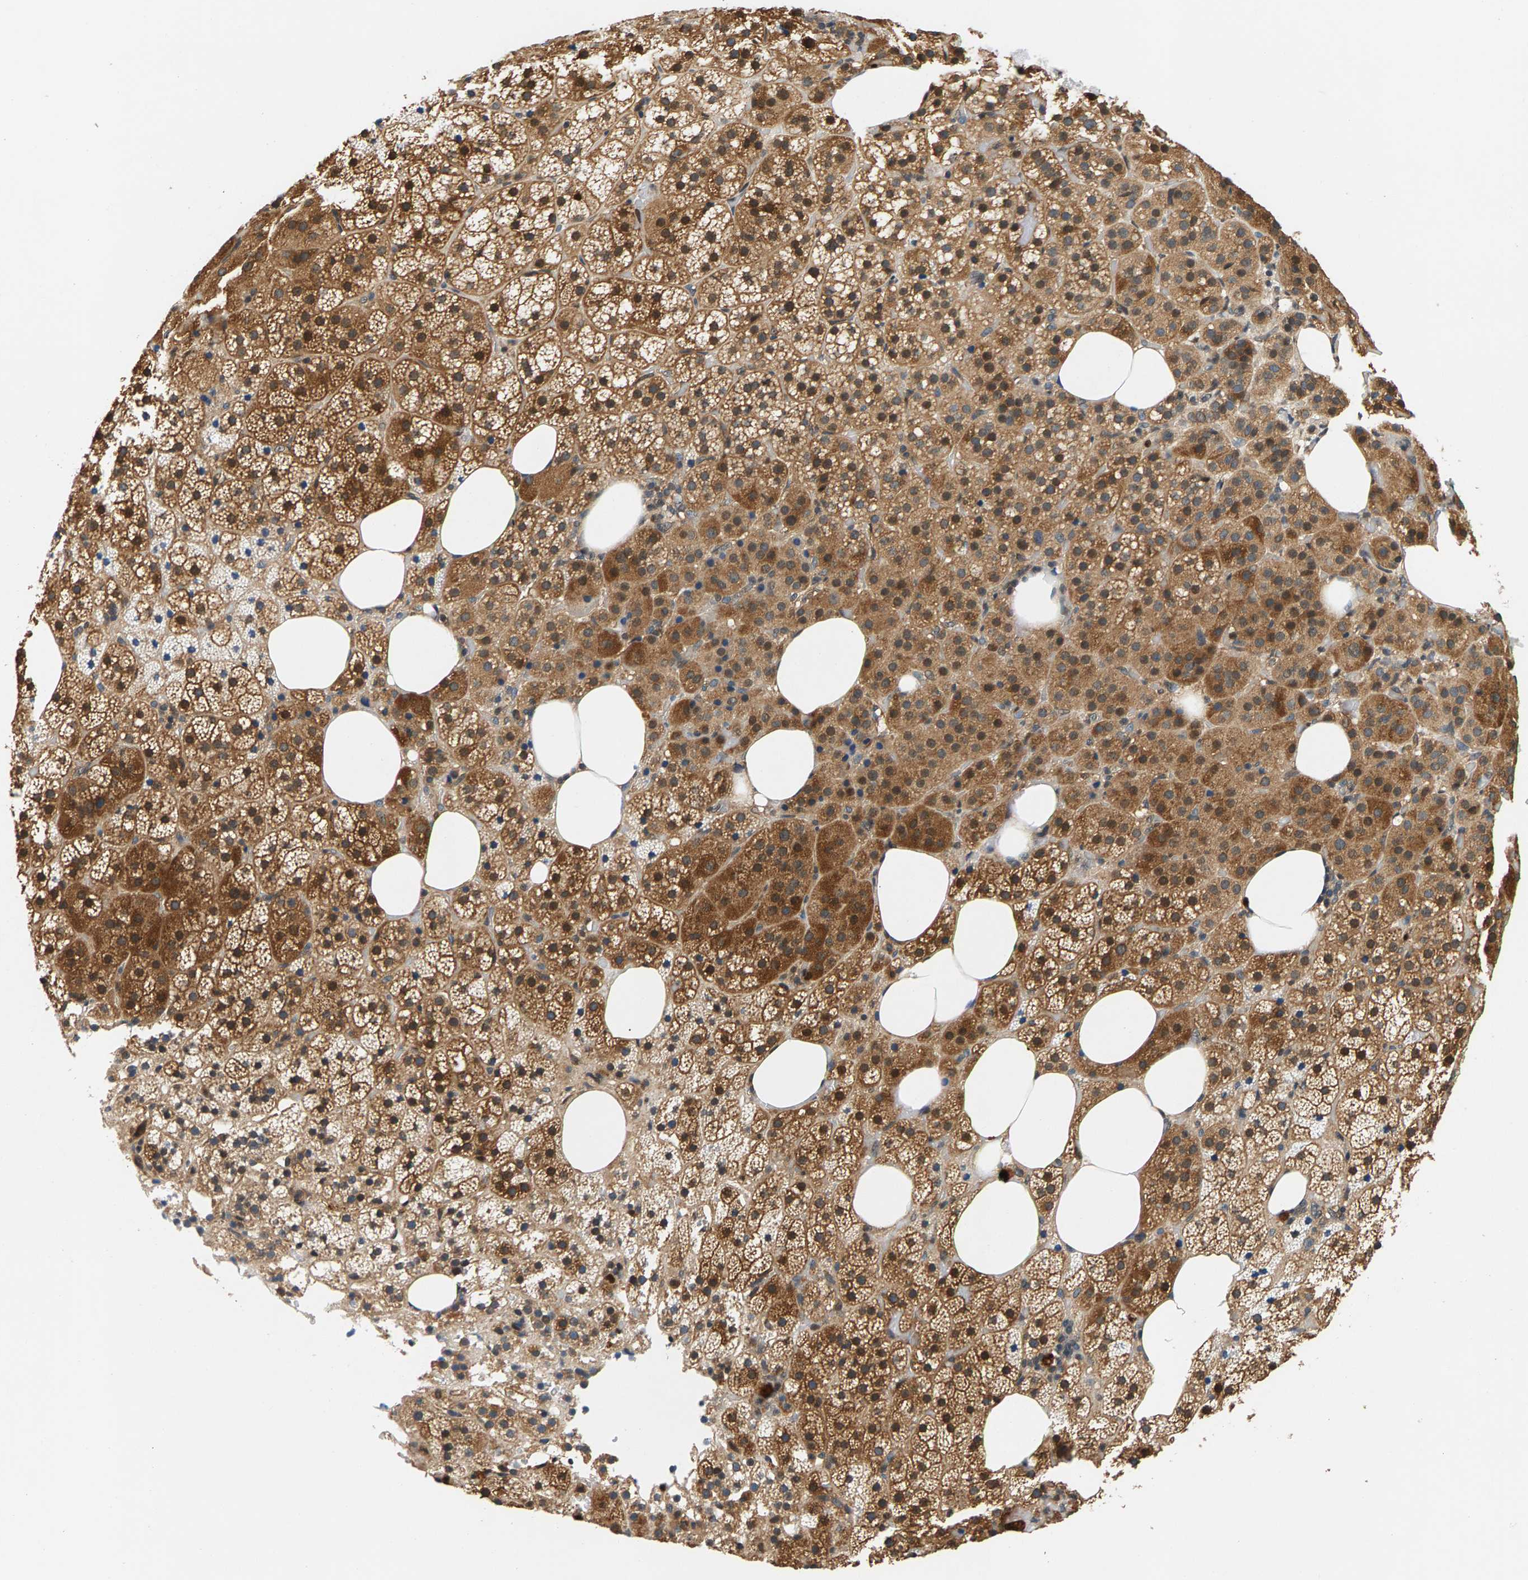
{"staining": {"intensity": "moderate", "quantity": ">75%", "location": "cytoplasmic/membranous"}, "tissue": "adrenal gland", "cell_type": "Glandular cells", "image_type": "normal", "snomed": [{"axis": "morphology", "description": "Normal tissue, NOS"}, {"axis": "topography", "description": "Adrenal gland"}], "caption": "A brown stain shows moderate cytoplasmic/membranous positivity of a protein in glandular cells of unremarkable adrenal gland.", "gene": "FAM78A", "patient": {"sex": "female", "age": 59}}